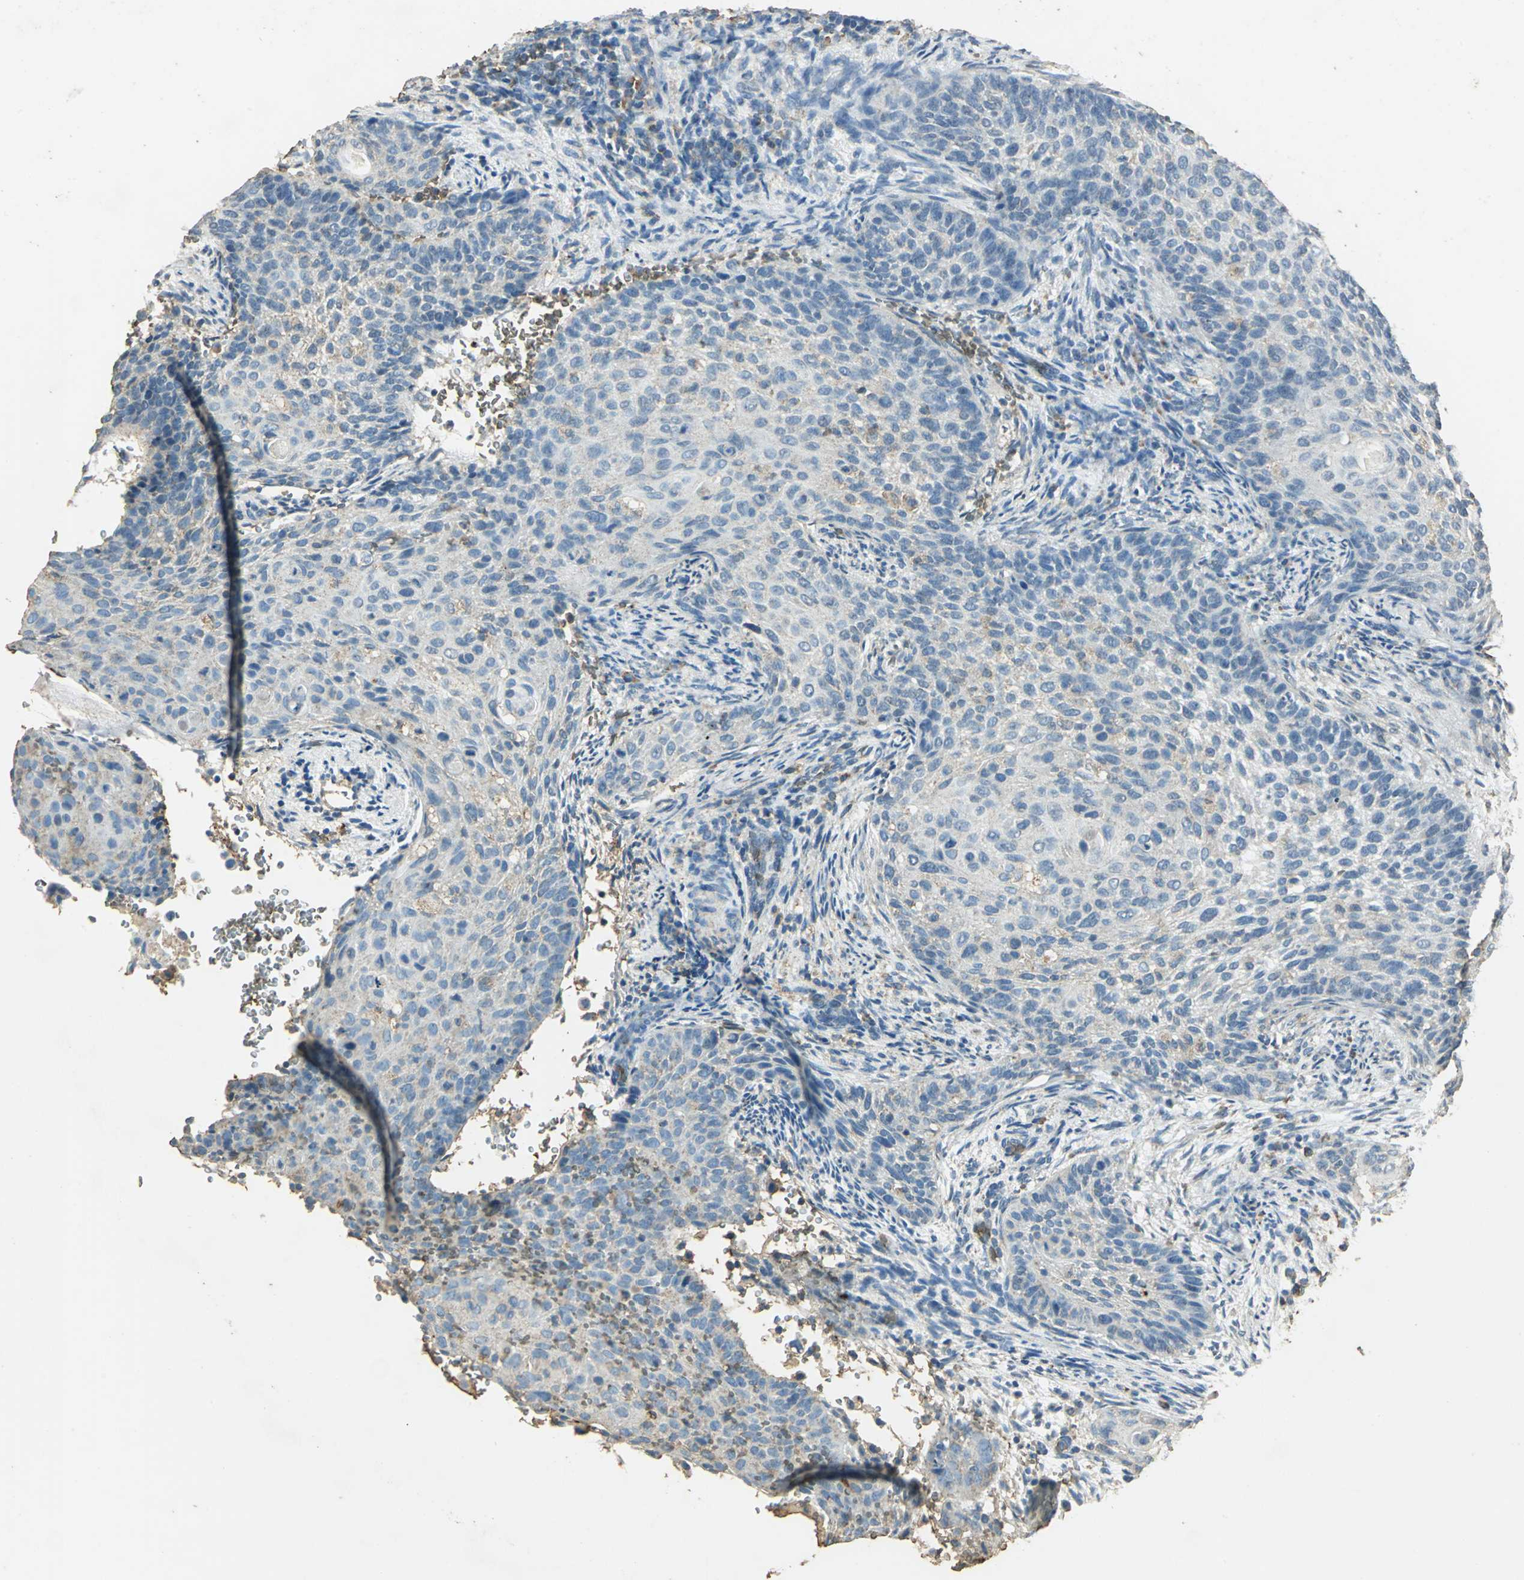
{"staining": {"intensity": "weak", "quantity": "25%-75%", "location": "cytoplasmic/membranous"}, "tissue": "cervical cancer", "cell_type": "Tumor cells", "image_type": "cancer", "snomed": [{"axis": "morphology", "description": "Squamous cell carcinoma, NOS"}, {"axis": "topography", "description": "Cervix"}], "caption": "An IHC histopathology image of neoplastic tissue is shown. Protein staining in brown shows weak cytoplasmic/membranous positivity in cervical squamous cell carcinoma within tumor cells.", "gene": "TRAPPC2", "patient": {"sex": "female", "age": 33}}